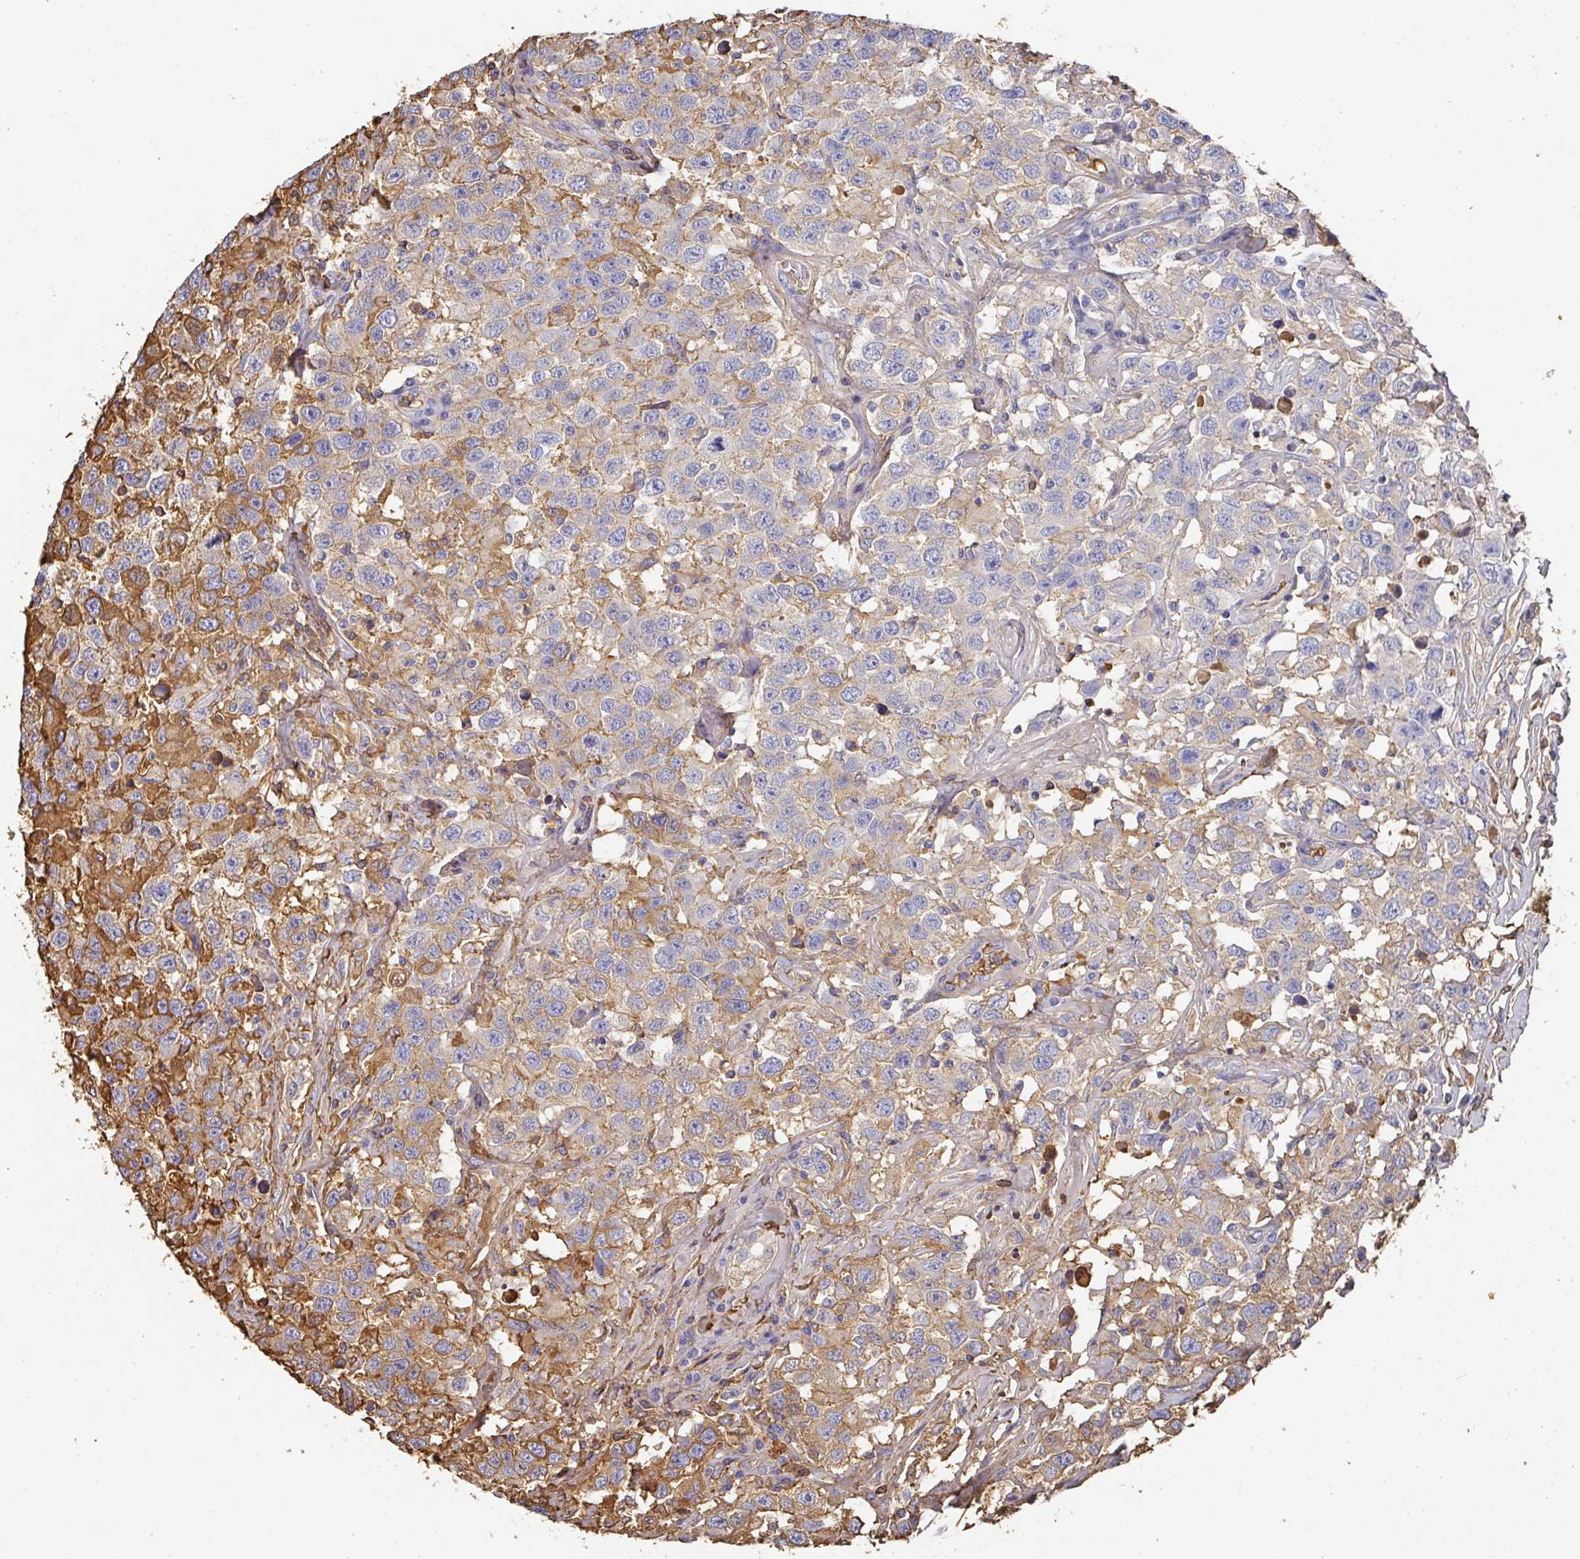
{"staining": {"intensity": "strong", "quantity": "25%-75%", "location": "cytoplasmic/membranous"}, "tissue": "testis cancer", "cell_type": "Tumor cells", "image_type": "cancer", "snomed": [{"axis": "morphology", "description": "Seminoma, NOS"}, {"axis": "topography", "description": "Testis"}], "caption": "This photomicrograph demonstrates immunohistochemistry staining of human testis cancer (seminoma), with high strong cytoplasmic/membranous expression in about 25%-75% of tumor cells.", "gene": "ALB", "patient": {"sex": "male", "age": 41}}